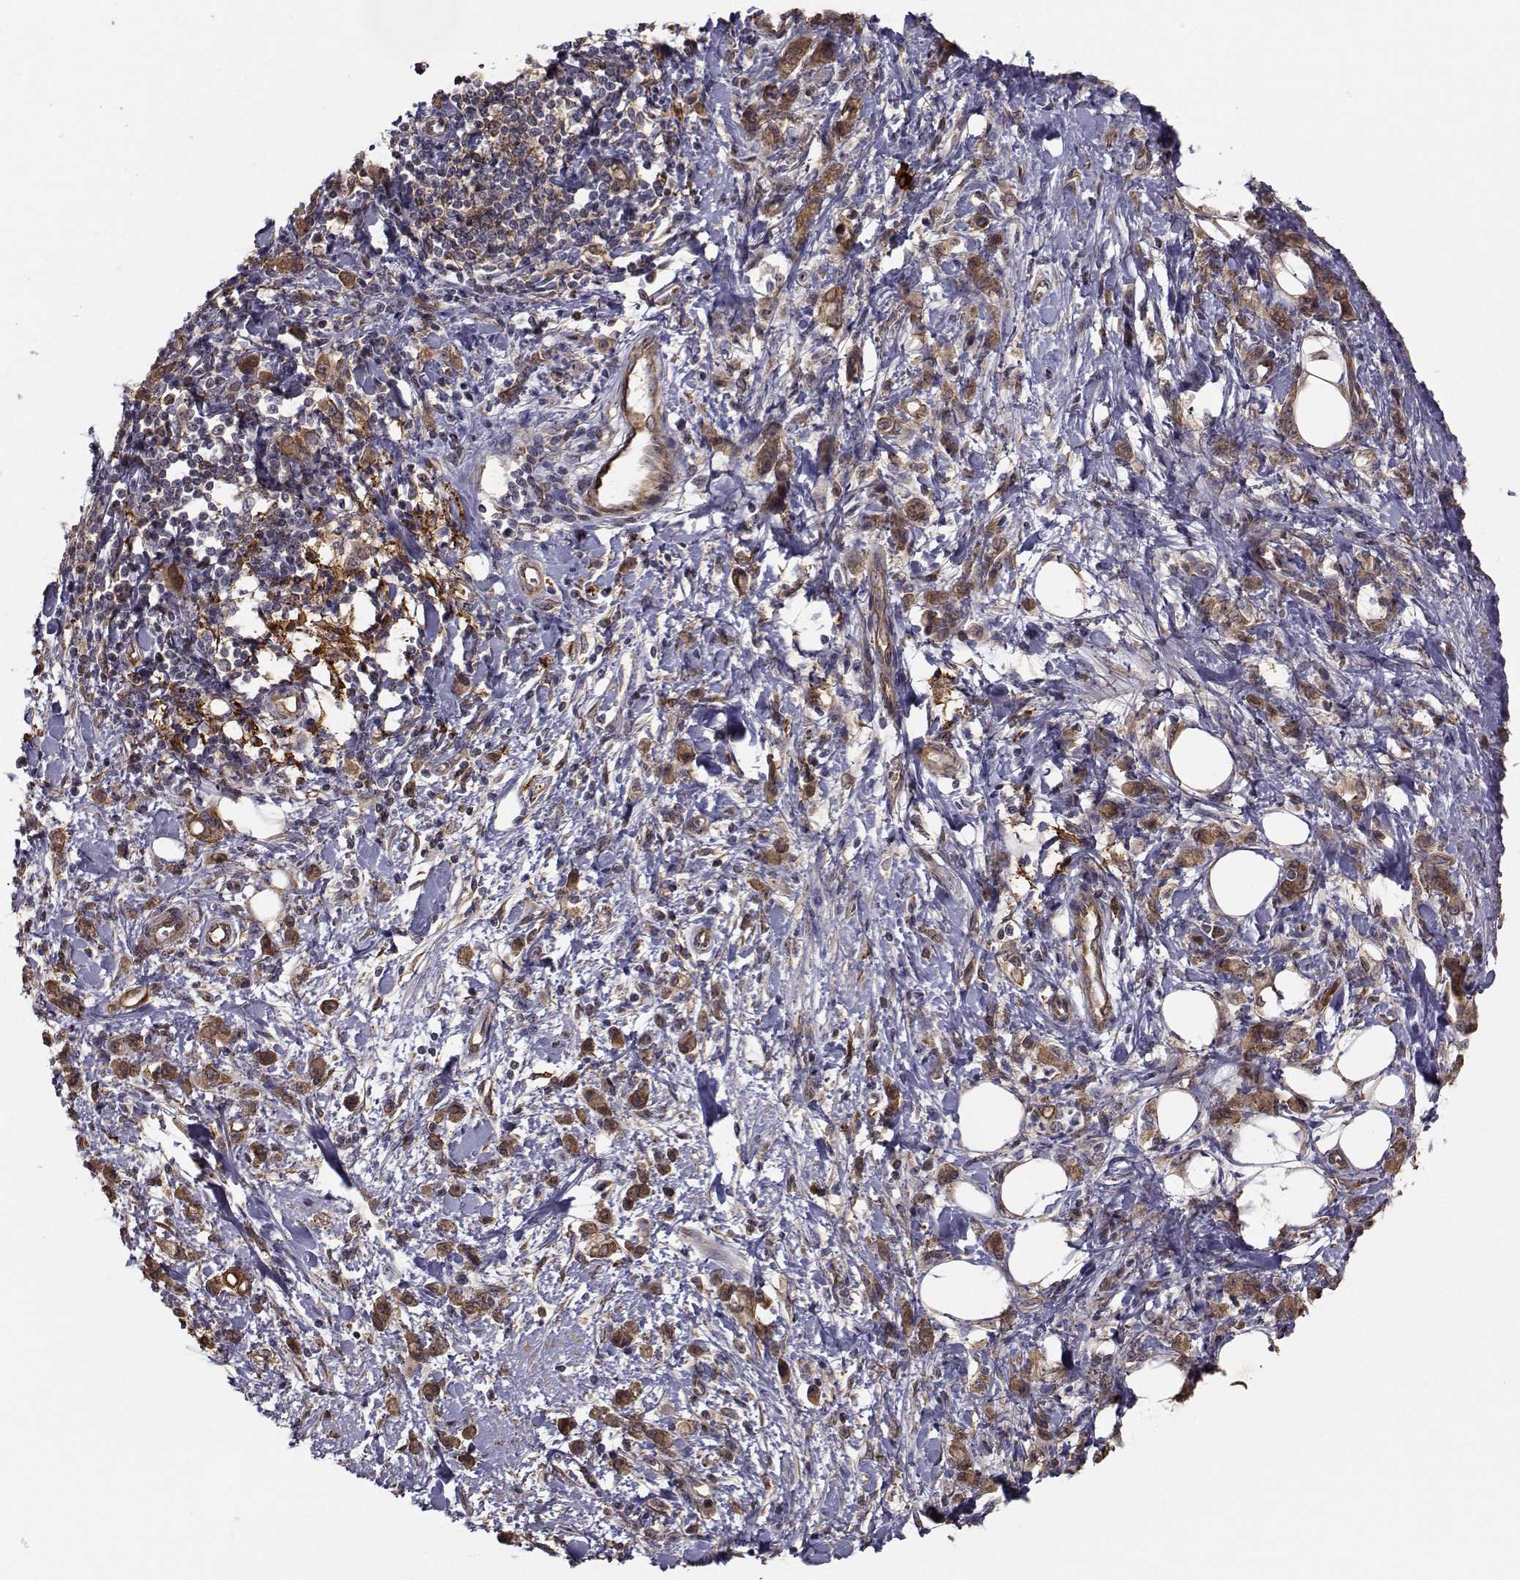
{"staining": {"intensity": "moderate", "quantity": ">75%", "location": "cytoplasmic/membranous"}, "tissue": "stomach cancer", "cell_type": "Tumor cells", "image_type": "cancer", "snomed": [{"axis": "morphology", "description": "Adenocarcinoma, NOS"}, {"axis": "topography", "description": "Stomach"}], "caption": "A high-resolution micrograph shows immunohistochemistry staining of stomach cancer (adenocarcinoma), which reveals moderate cytoplasmic/membranous expression in approximately >75% of tumor cells.", "gene": "TRIP10", "patient": {"sex": "male", "age": 77}}